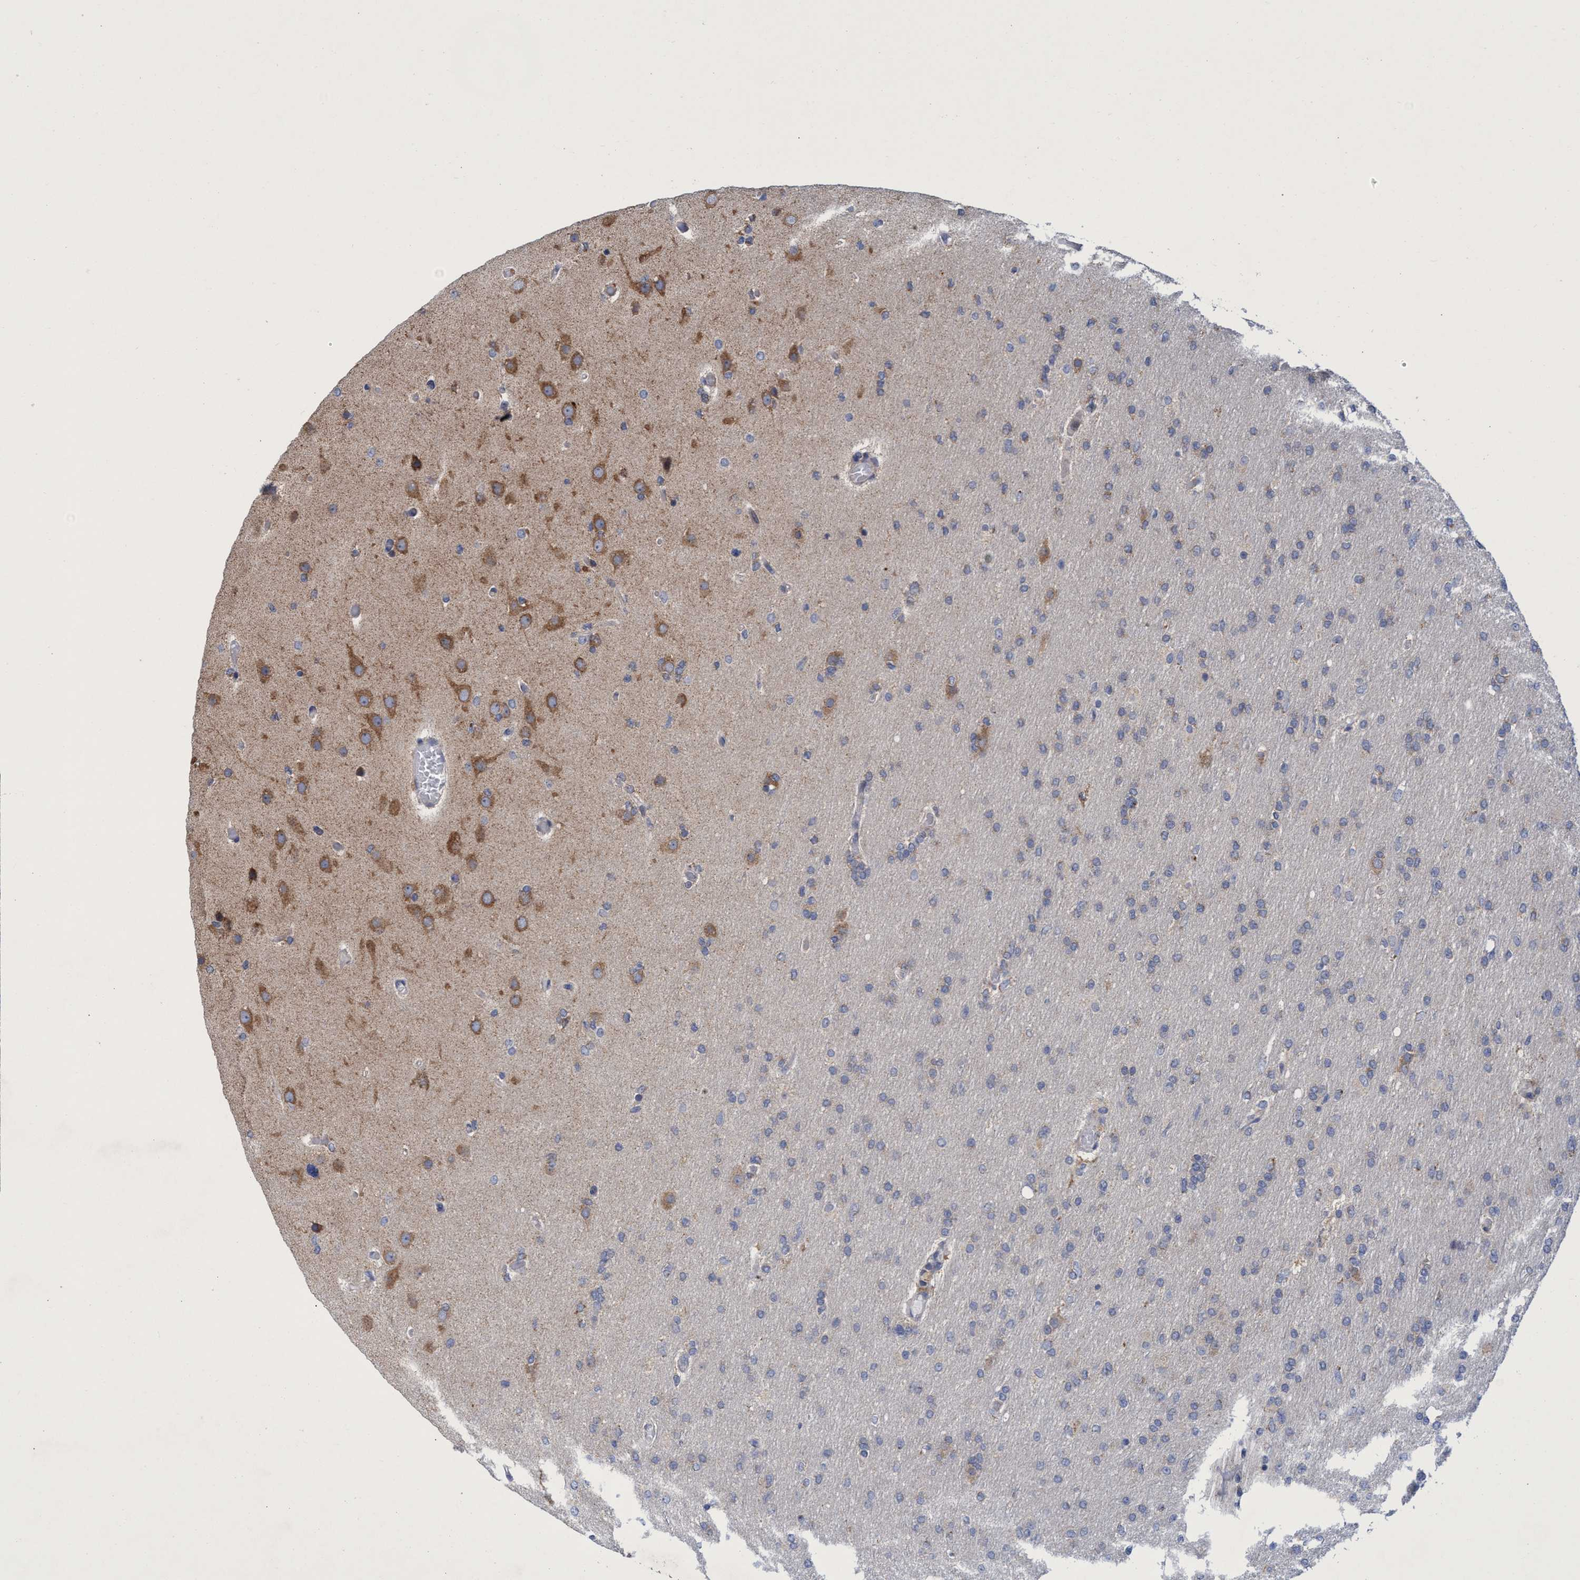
{"staining": {"intensity": "negative", "quantity": "none", "location": "none"}, "tissue": "glioma", "cell_type": "Tumor cells", "image_type": "cancer", "snomed": [{"axis": "morphology", "description": "Glioma, malignant, High grade"}, {"axis": "topography", "description": "Cerebral cortex"}], "caption": "This is a micrograph of IHC staining of malignant high-grade glioma, which shows no expression in tumor cells. The staining is performed using DAB (3,3'-diaminobenzidine) brown chromogen with nuclei counter-stained in using hematoxylin.", "gene": "NAT16", "patient": {"sex": "female", "age": 36}}